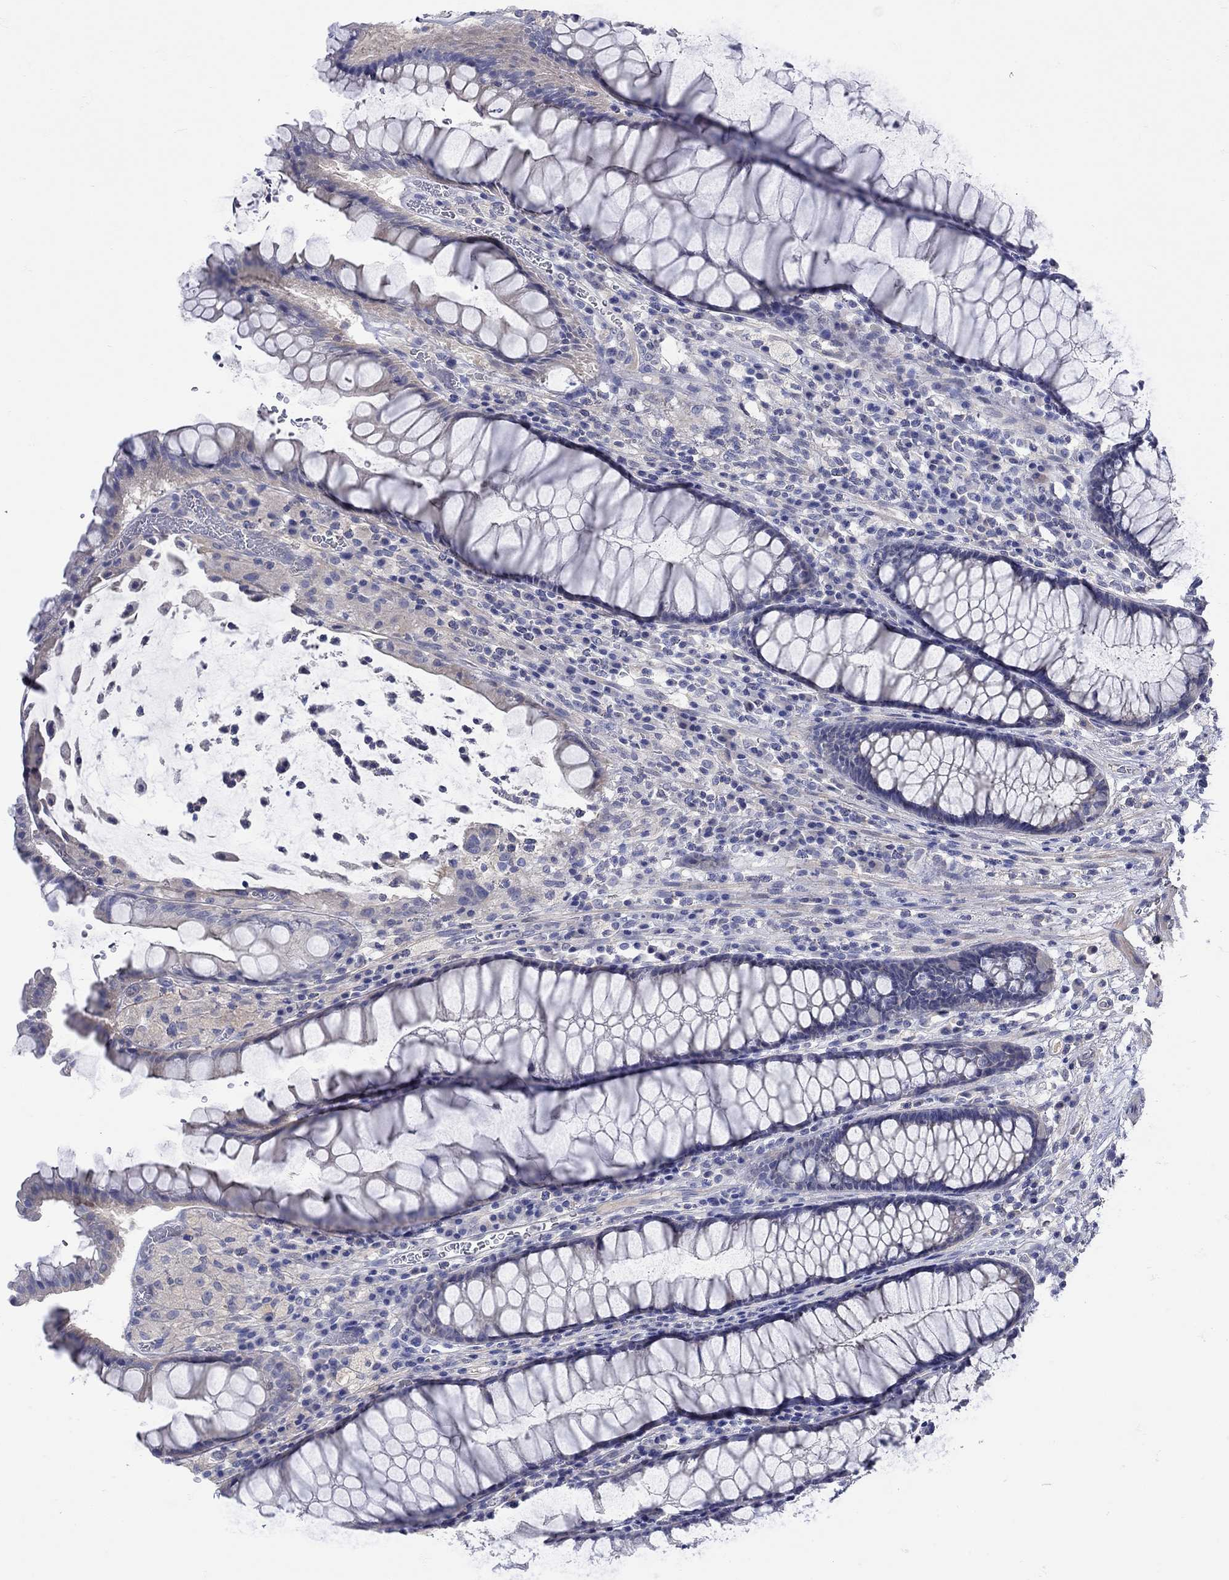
{"staining": {"intensity": "negative", "quantity": "none", "location": "none"}, "tissue": "rectum", "cell_type": "Glandular cells", "image_type": "normal", "snomed": [{"axis": "morphology", "description": "Normal tissue, NOS"}, {"axis": "topography", "description": "Rectum"}], "caption": "This histopathology image is of unremarkable rectum stained with immunohistochemistry to label a protein in brown with the nuclei are counter-stained blue. There is no expression in glandular cells.", "gene": "MSI1", "patient": {"sex": "female", "age": 68}}